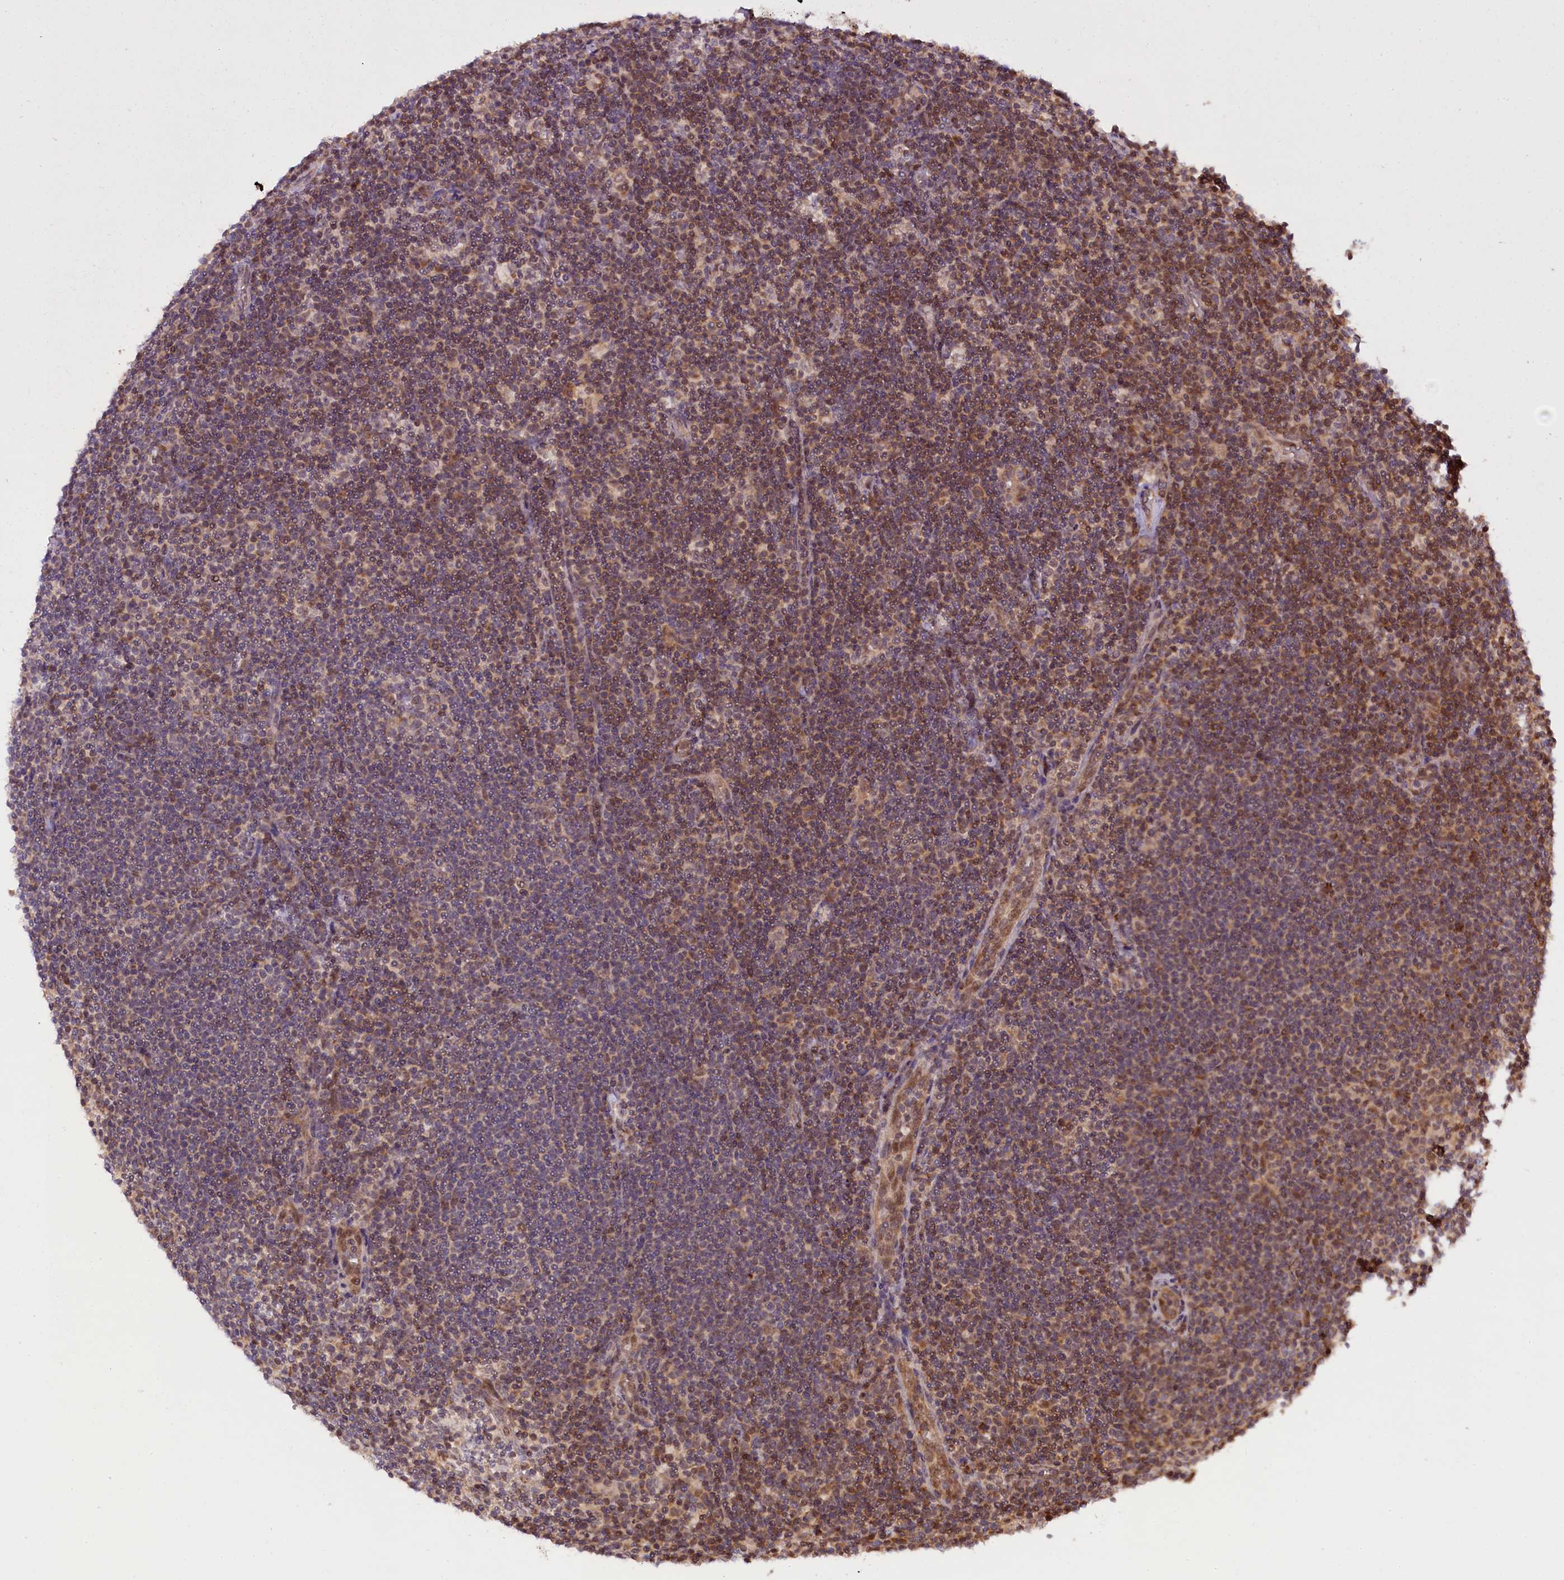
{"staining": {"intensity": "weak", "quantity": "<25%", "location": "nuclear"}, "tissue": "lymphoma", "cell_type": "Tumor cells", "image_type": "cancer", "snomed": [{"axis": "morphology", "description": "Hodgkin's disease, NOS"}, {"axis": "topography", "description": "Lymph node"}], "caption": "Photomicrograph shows no significant protein staining in tumor cells of lymphoma. The staining was performed using DAB (3,3'-diaminobenzidine) to visualize the protein expression in brown, while the nuclei were stained in blue with hematoxylin (Magnification: 20x).", "gene": "CARD8", "patient": {"sex": "female", "age": 57}}